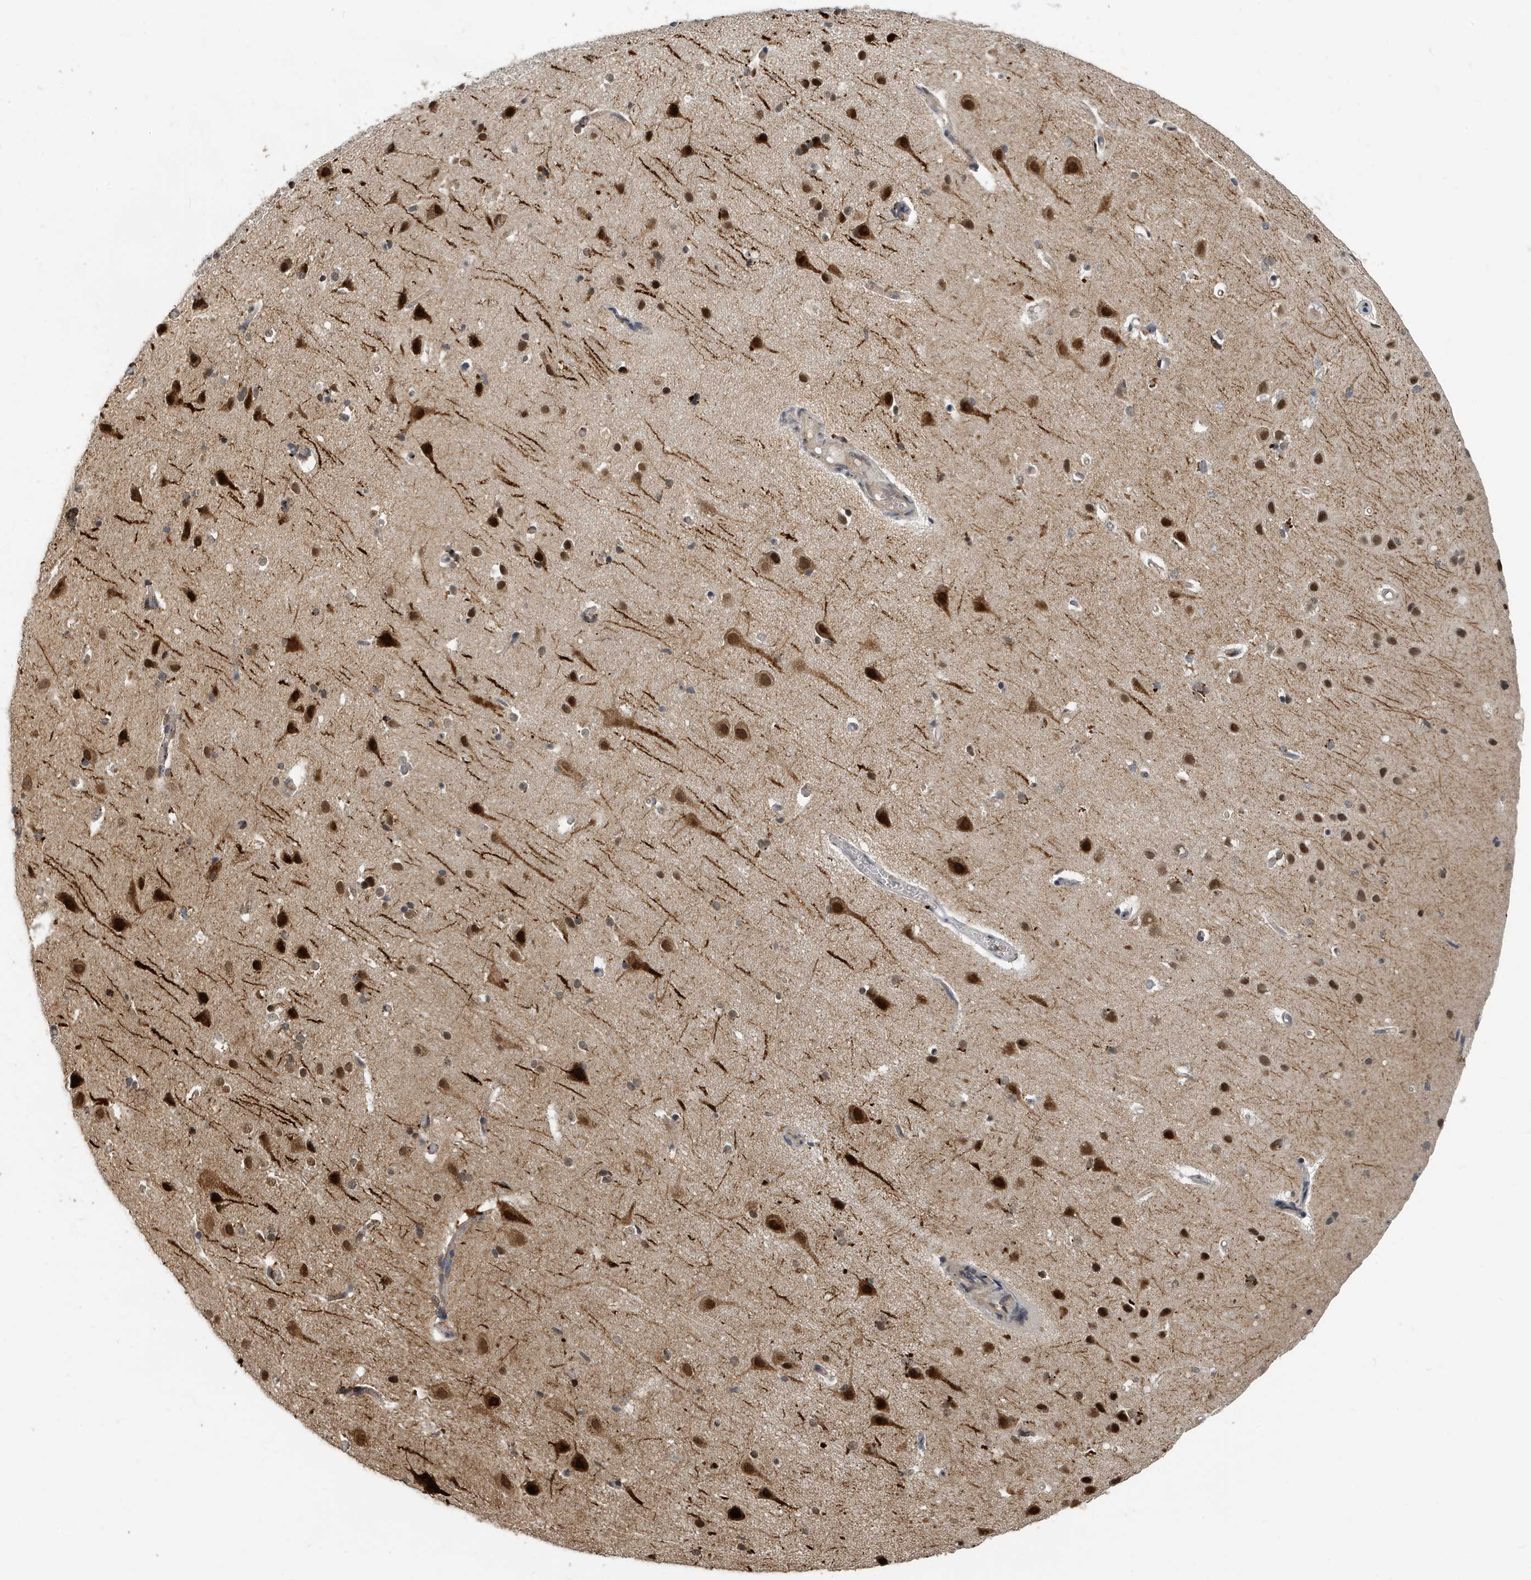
{"staining": {"intensity": "negative", "quantity": "none", "location": "none"}, "tissue": "cerebral cortex", "cell_type": "Endothelial cells", "image_type": "normal", "snomed": [{"axis": "morphology", "description": "Normal tissue, NOS"}, {"axis": "topography", "description": "Cerebral cortex"}], "caption": "This is an IHC micrograph of unremarkable cerebral cortex. There is no positivity in endothelial cells.", "gene": "KIF15", "patient": {"sex": "male", "age": 34}}